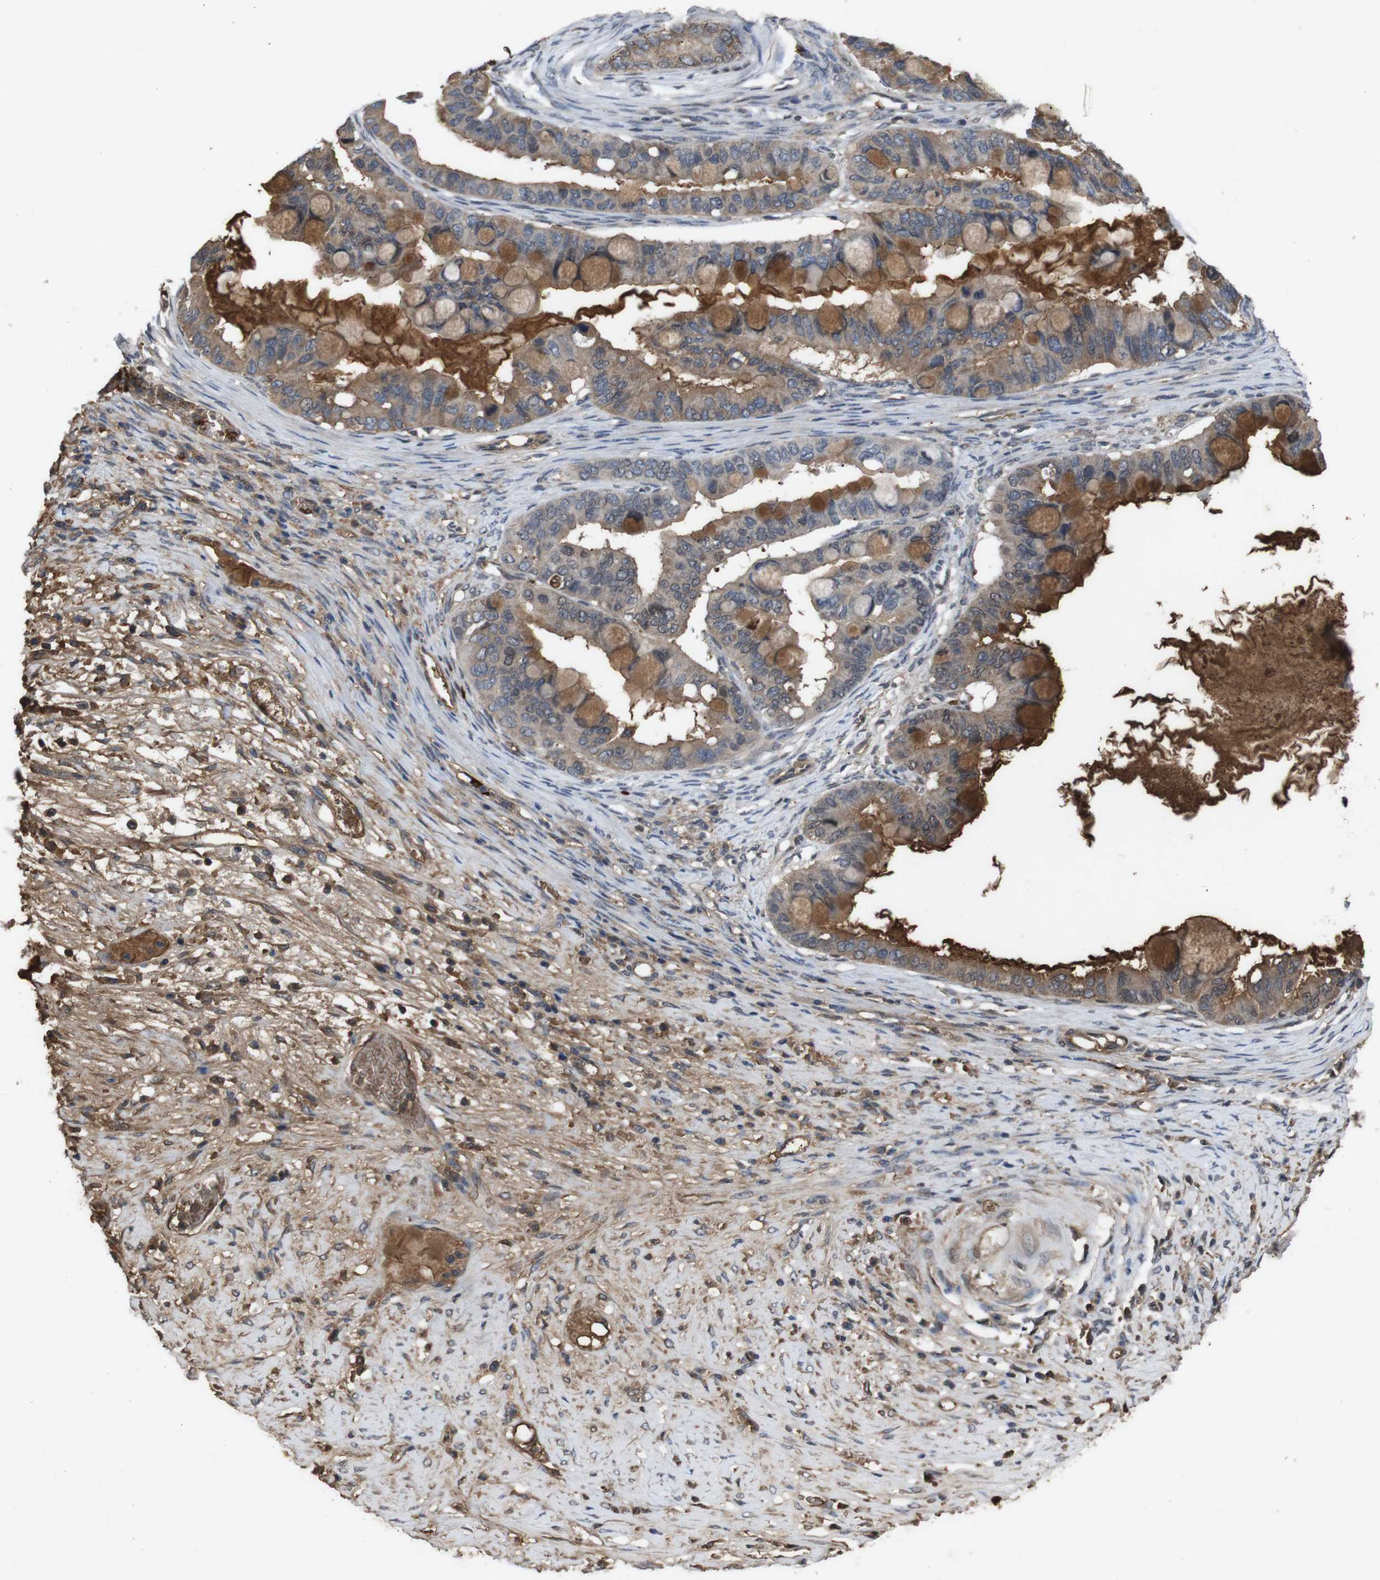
{"staining": {"intensity": "moderate", "quantity": ">75%", "location": "cytoplasmic/membranous"}, "tissue": "ovarian cancer", "cell_type": "Tumor cells", "image_type": "cancer", "snomed": [{"axis": "morphology", "description": "Cystadenocarcinoma, mucinous, NOS"}, {"axis": "topography", "description": "Ovary"}], "caption": "Immunohistochemistry micrograph of human ovarian mucinous cystadenocarcinoma stained for a protein (brown), which shows medium levels of moderate cytoplasmic/membranous expression in about >75% of tumor cells.", "gene": "SPTB", "patient": {"sex": "female", "age": 80}}